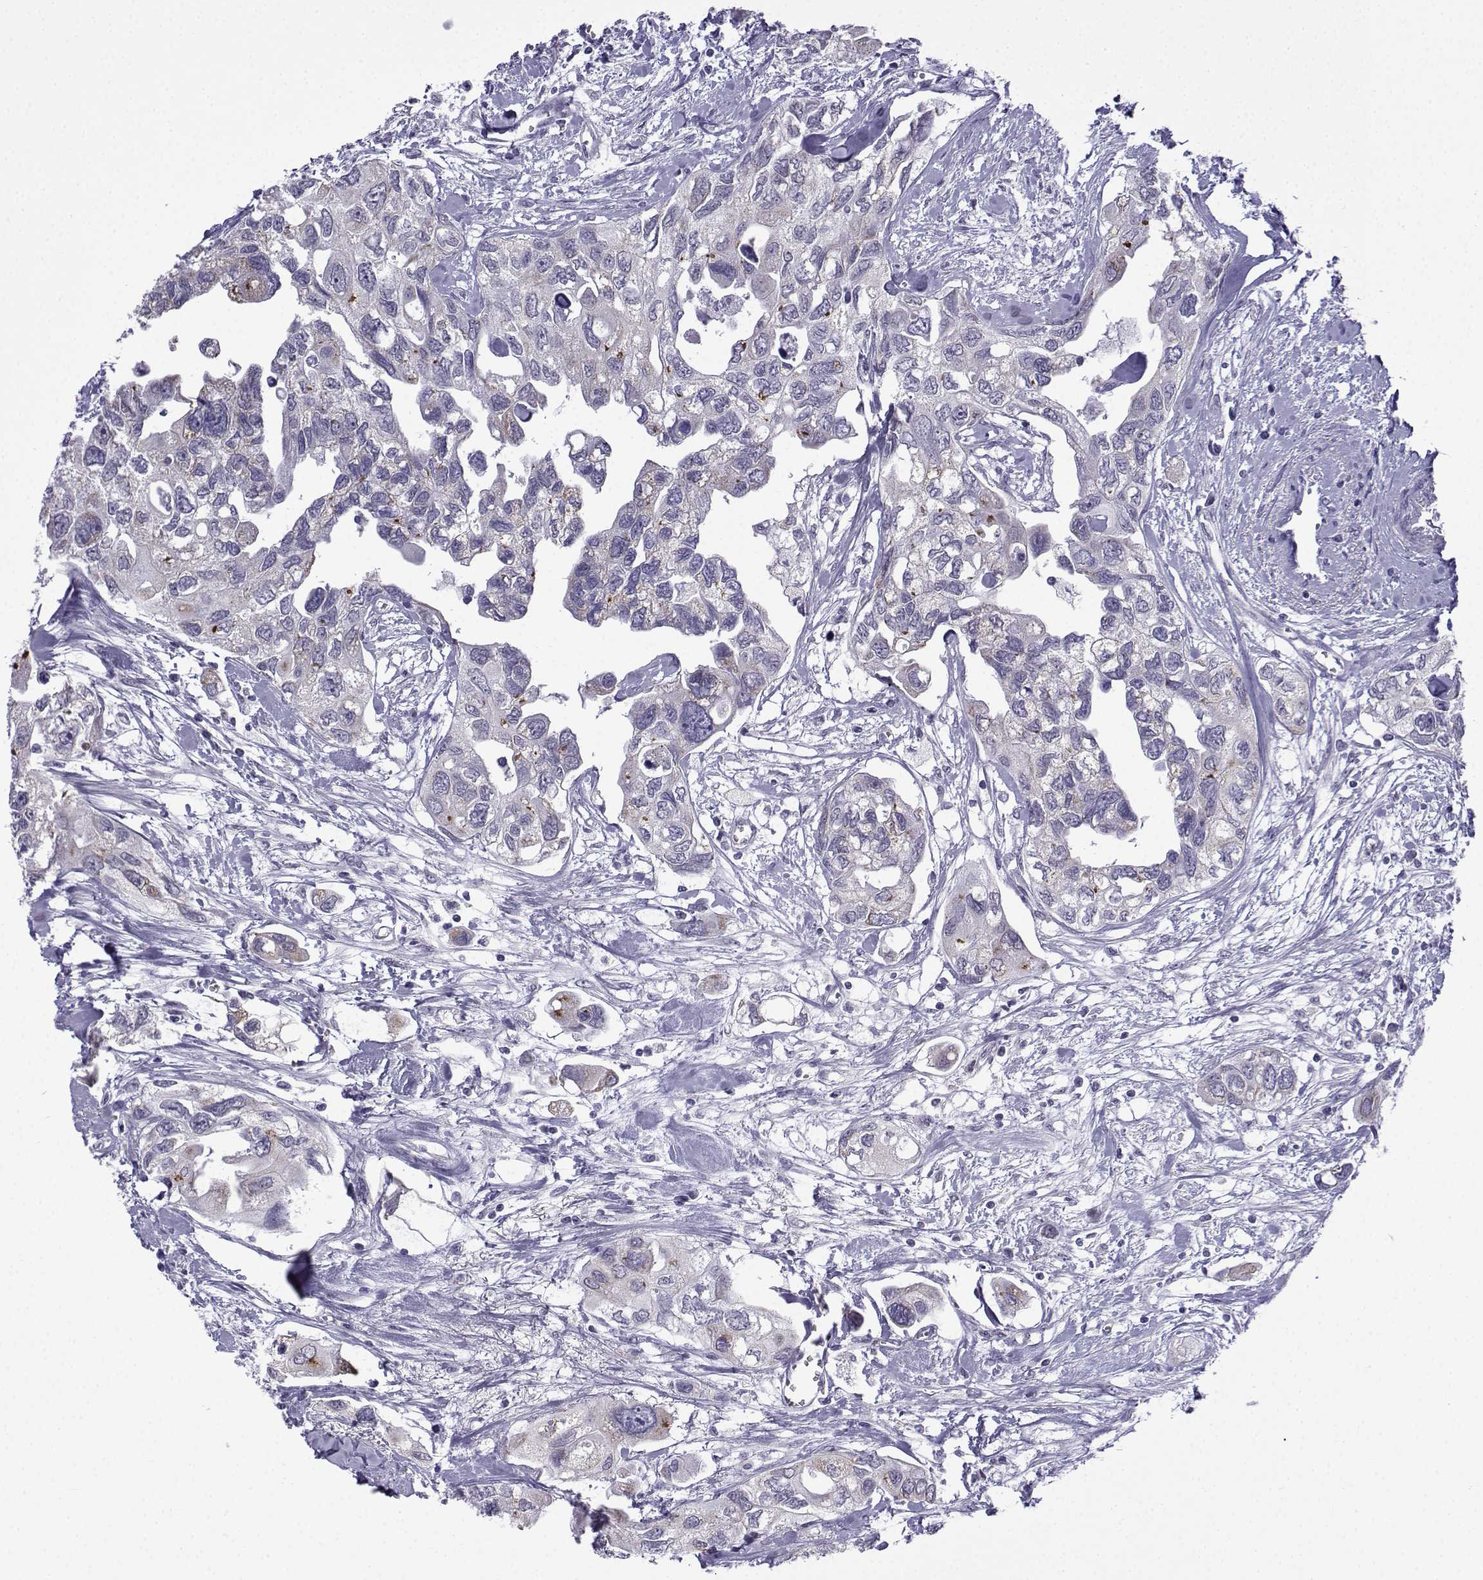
{"staining": {"intensity": "negative", "quantity": "none", "location": "none"}, "tissue": "urothelial cancer", "cell_type": "Tumor cells", "image_type": "cancer", "snomed": [{"axis": "morphology", "description": "Urothelial carcinoma, High grade"}, {"axis": "topography", "description": "Urinary bladder"}], "caption": "High magnification brightfield microscopy of high-grade urothelial carcinoma stained with DAB (brown) and counterstained with hematoxylin (blue): tumor cells show no significant expression.", "gene": "ACRBP", "patient": {"sex": "male", "age": 59}}